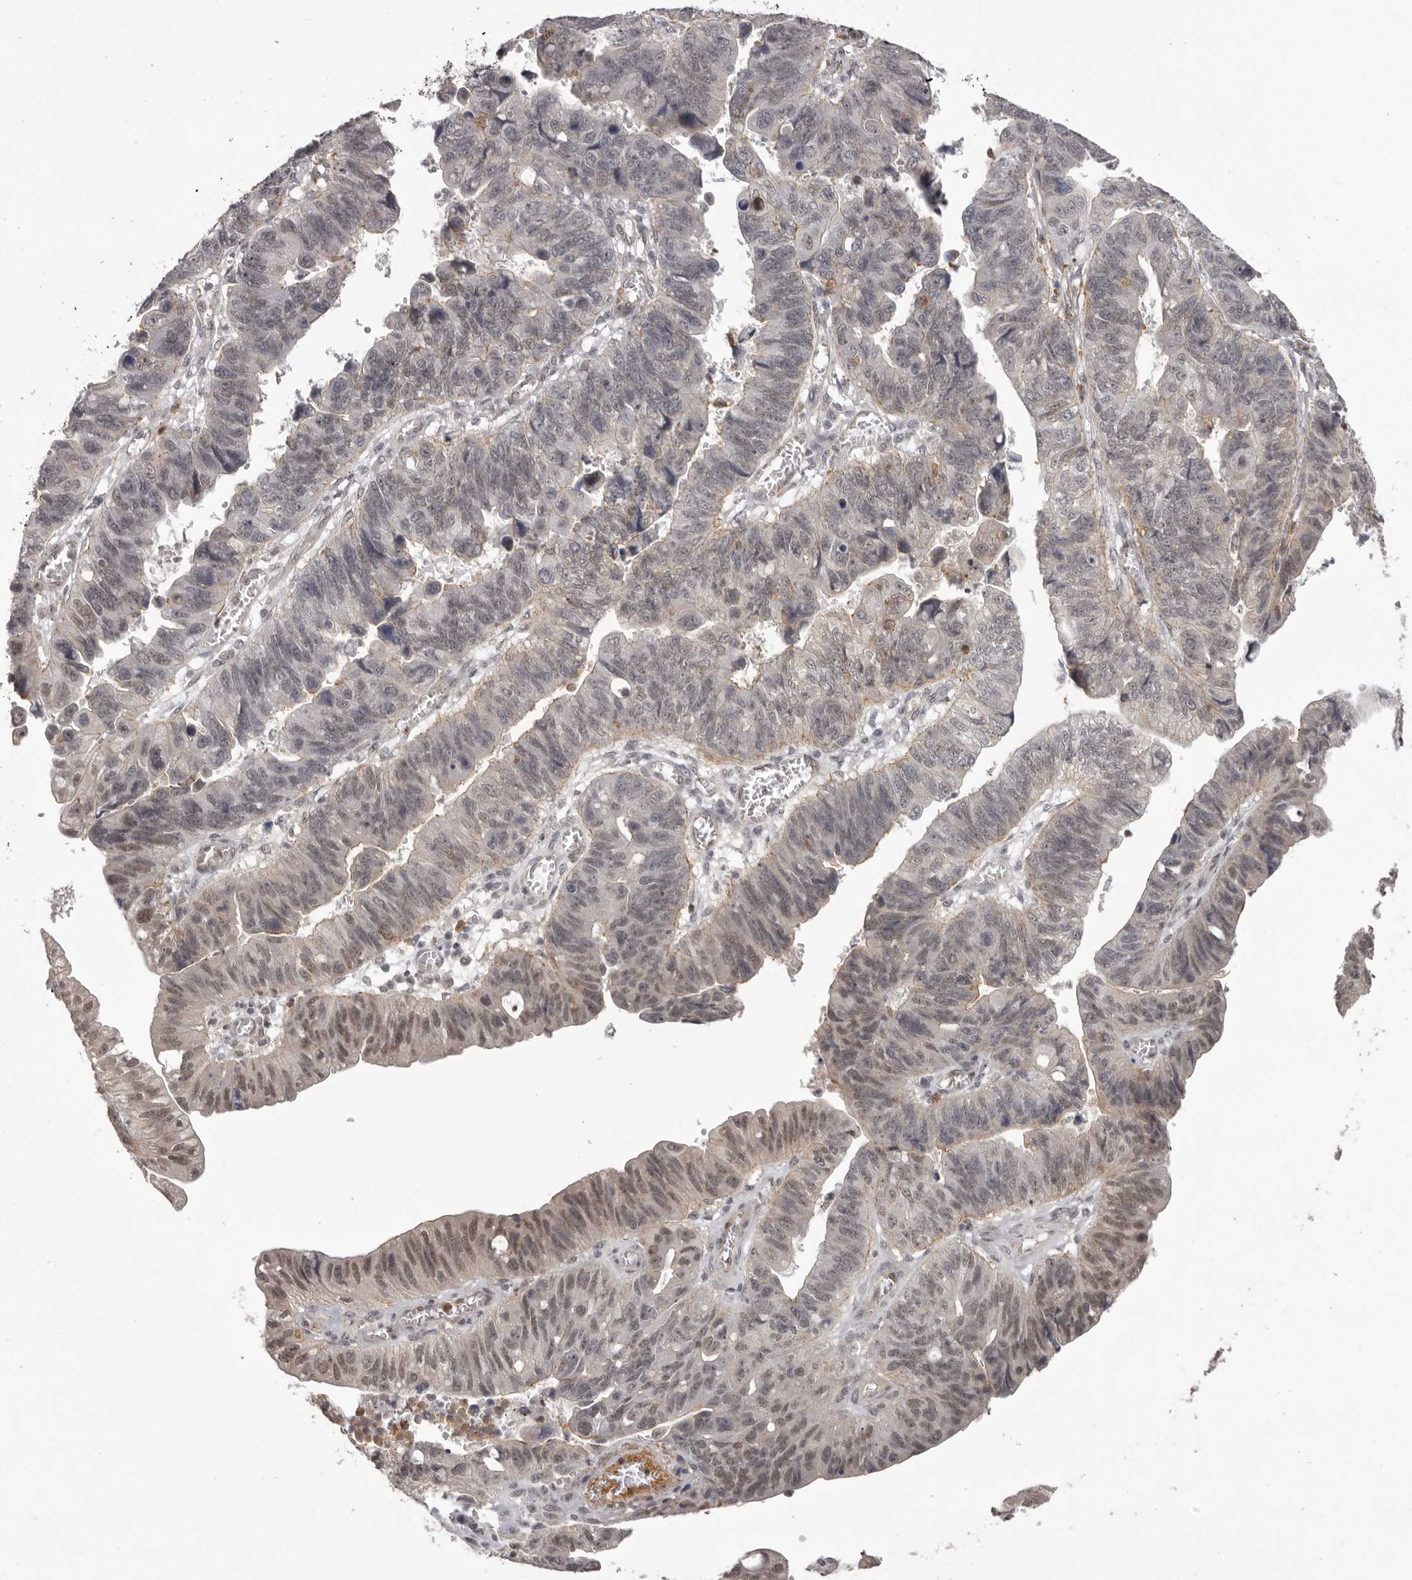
{"staining": {"intensity": "negative", "quantity": "none", "location": "none"}, "tissue": "stomach cancer", "cell_type": "Tumor cells", "image_type": "cancer", "snomed": [{"axis": "morphology", "description": "Adenocarcinoma, NOS"}, {"axis": "topography", "description": "Stomach"}], "caption": "An immunohistochemistry histopathology image of adenocarcinoma (stomach) is shown. There is no staining in tumor cells of adenocarcinoma (stomach). The staining is performed using DAB brown chromogen with nuclei counter-stained in using hematoxylin.", "gene": "RNF2", "patient": {"sex": "male", "age": 59}}